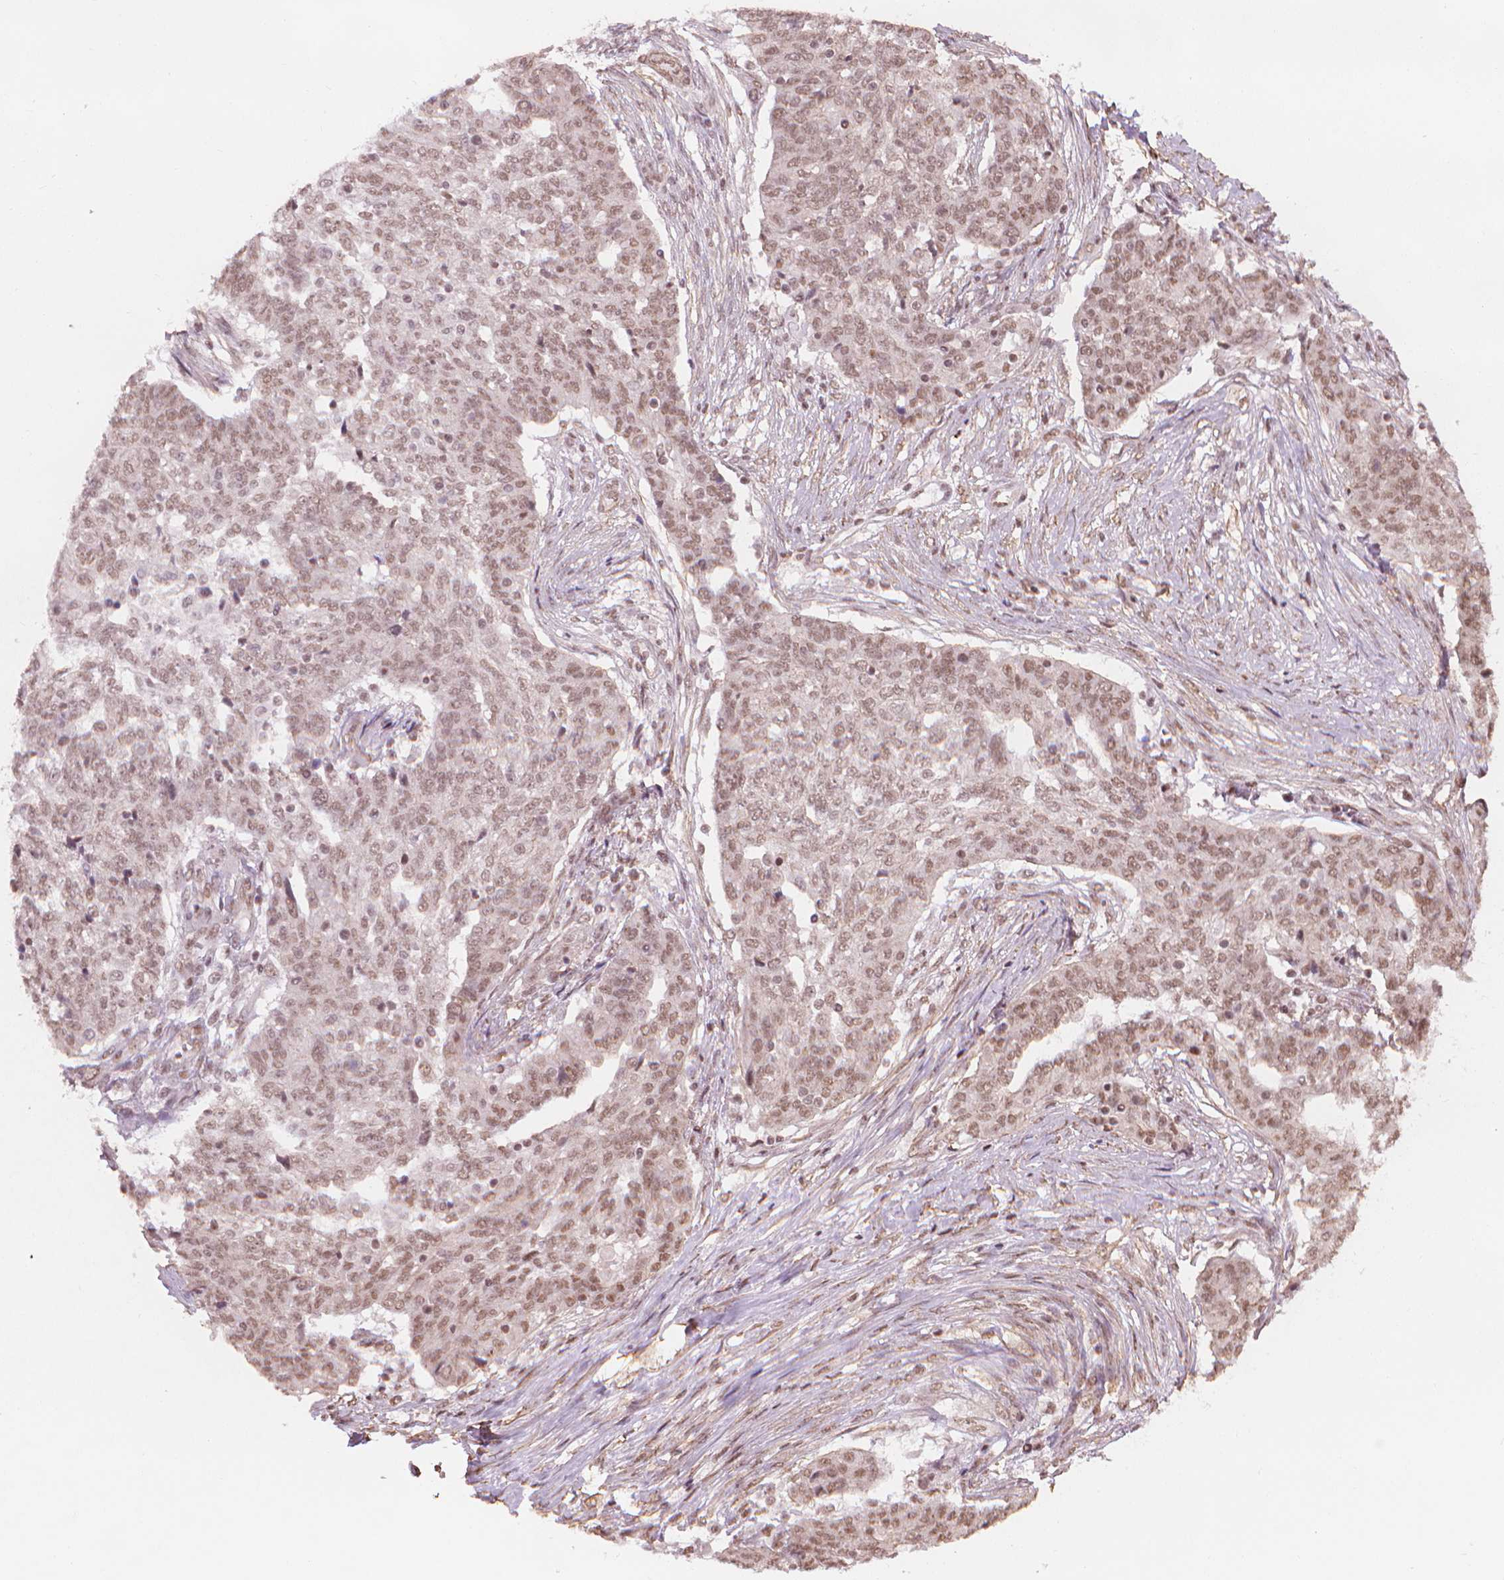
{"staining": {"intensity": "moderate", "quantity": ">75%", "location": "nuclear"}, "tissue": "ovarian cancer", "cell_type": "Tumor cells", "image_type": "cancer", "snomed": [{"axis": "morphology", "description": "Cystadenocarcinoma, serous, NOS"}, {"axis": "topography", "description": "Ovary"}], "caption": "Immunohistochemistry (IHC) (DAB (3,3'-diaminobenzidine)) staining of human ovarian cancer (serous cystadenocarcinoma) shows moderate nuclear protein staining in approximately >75% of tumor cells.", "gene": "HOXD4", "patient": {"sex": "female", "age": 67}}